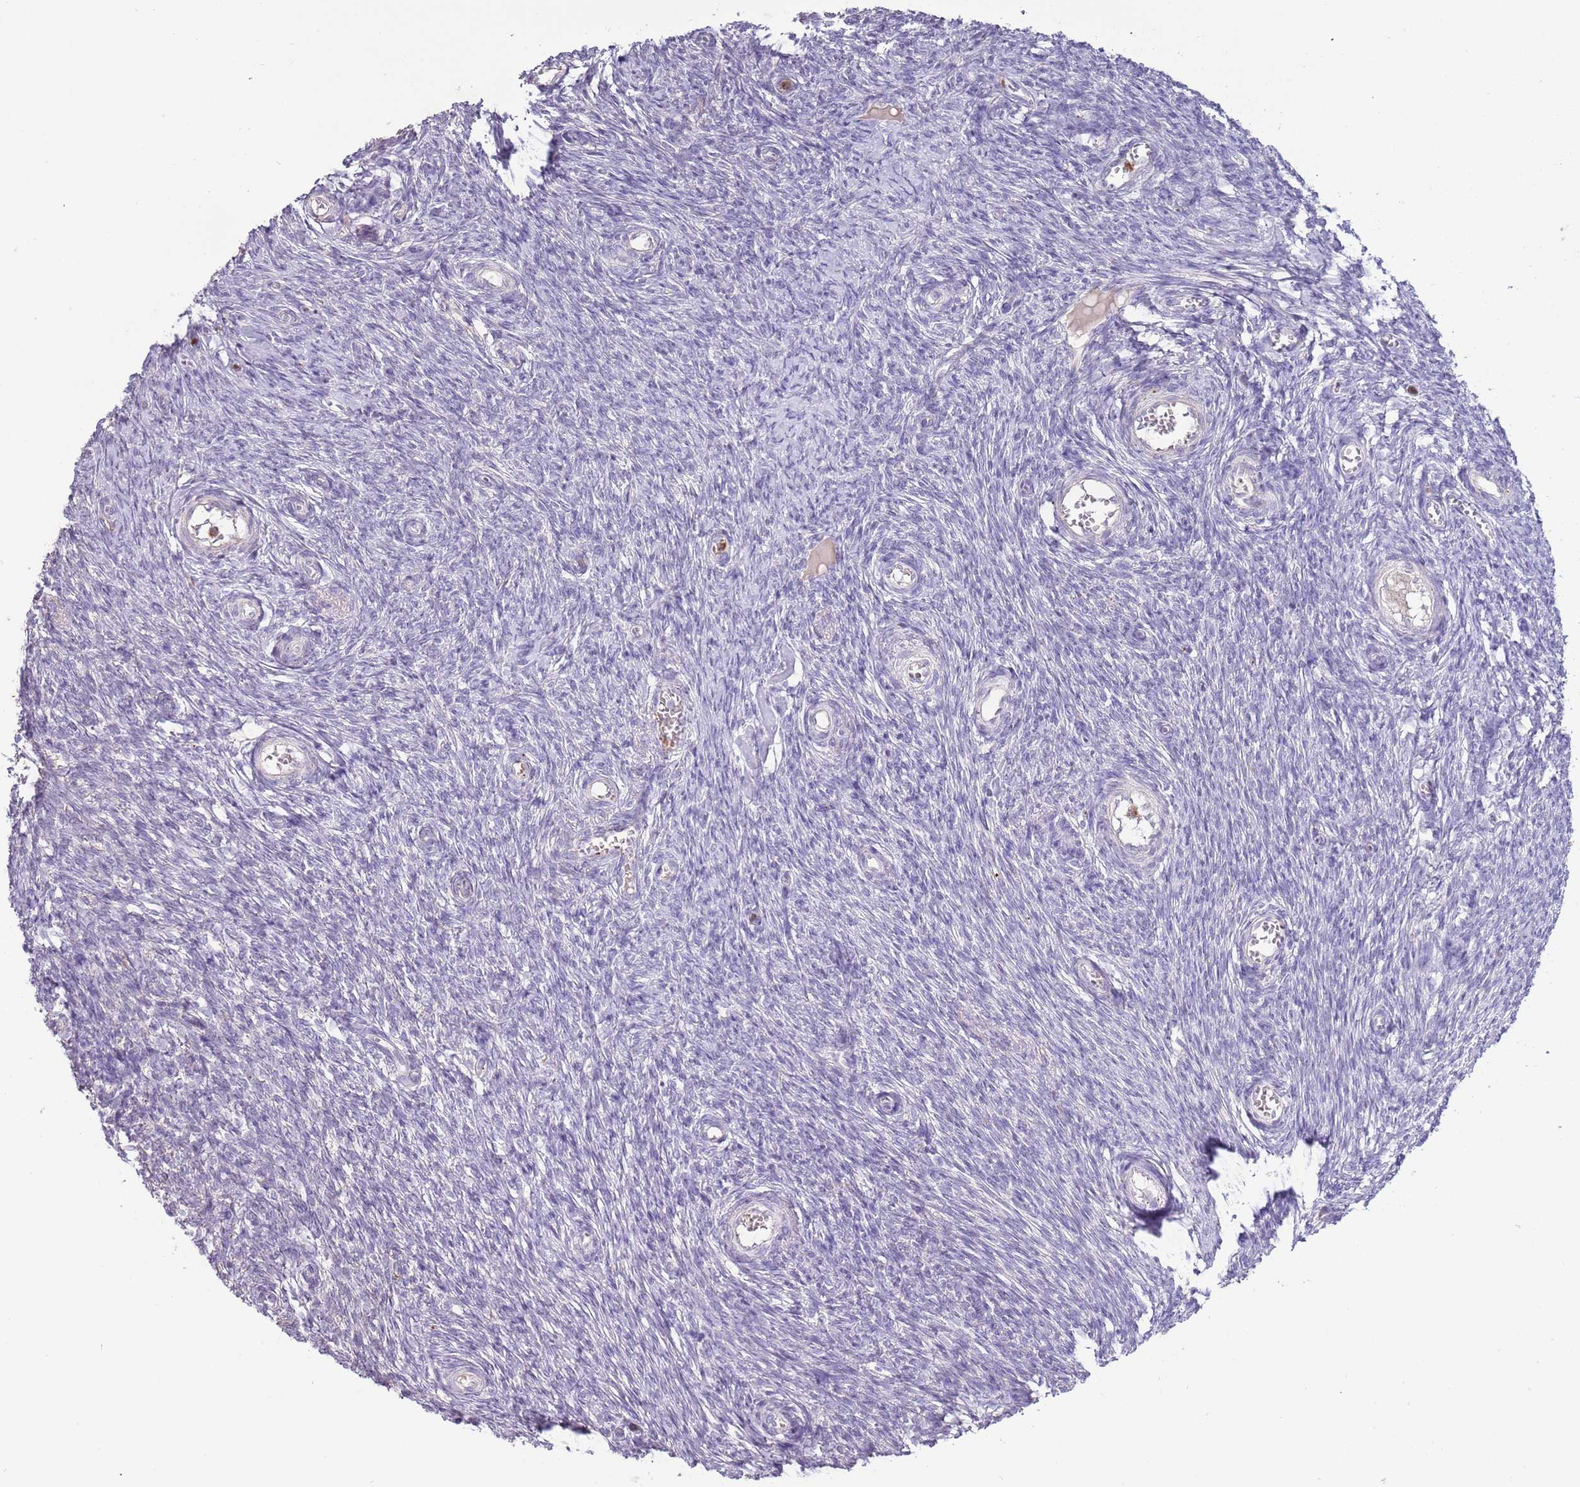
{"staining": {"intensity": "weak", "quantity": ">75%", "location": "cytoplasmic/membranous"}, "tissue": "ovary", "cell_type": "Follicle cells", "image_type": "normal", "snomed": [{"axis": "morphology", "description": "Normal tissue, NOS"}, {"axis": "topography", "description": "Ovary"}], "caption": "Immunohistochemical staining of normal ovary demonstrates low levels of weak cytoplasmic/membranous expression in about >75% of follicle cells.", "gene": "P2RY13", "patient": {"sex": "female", "age": 44}}